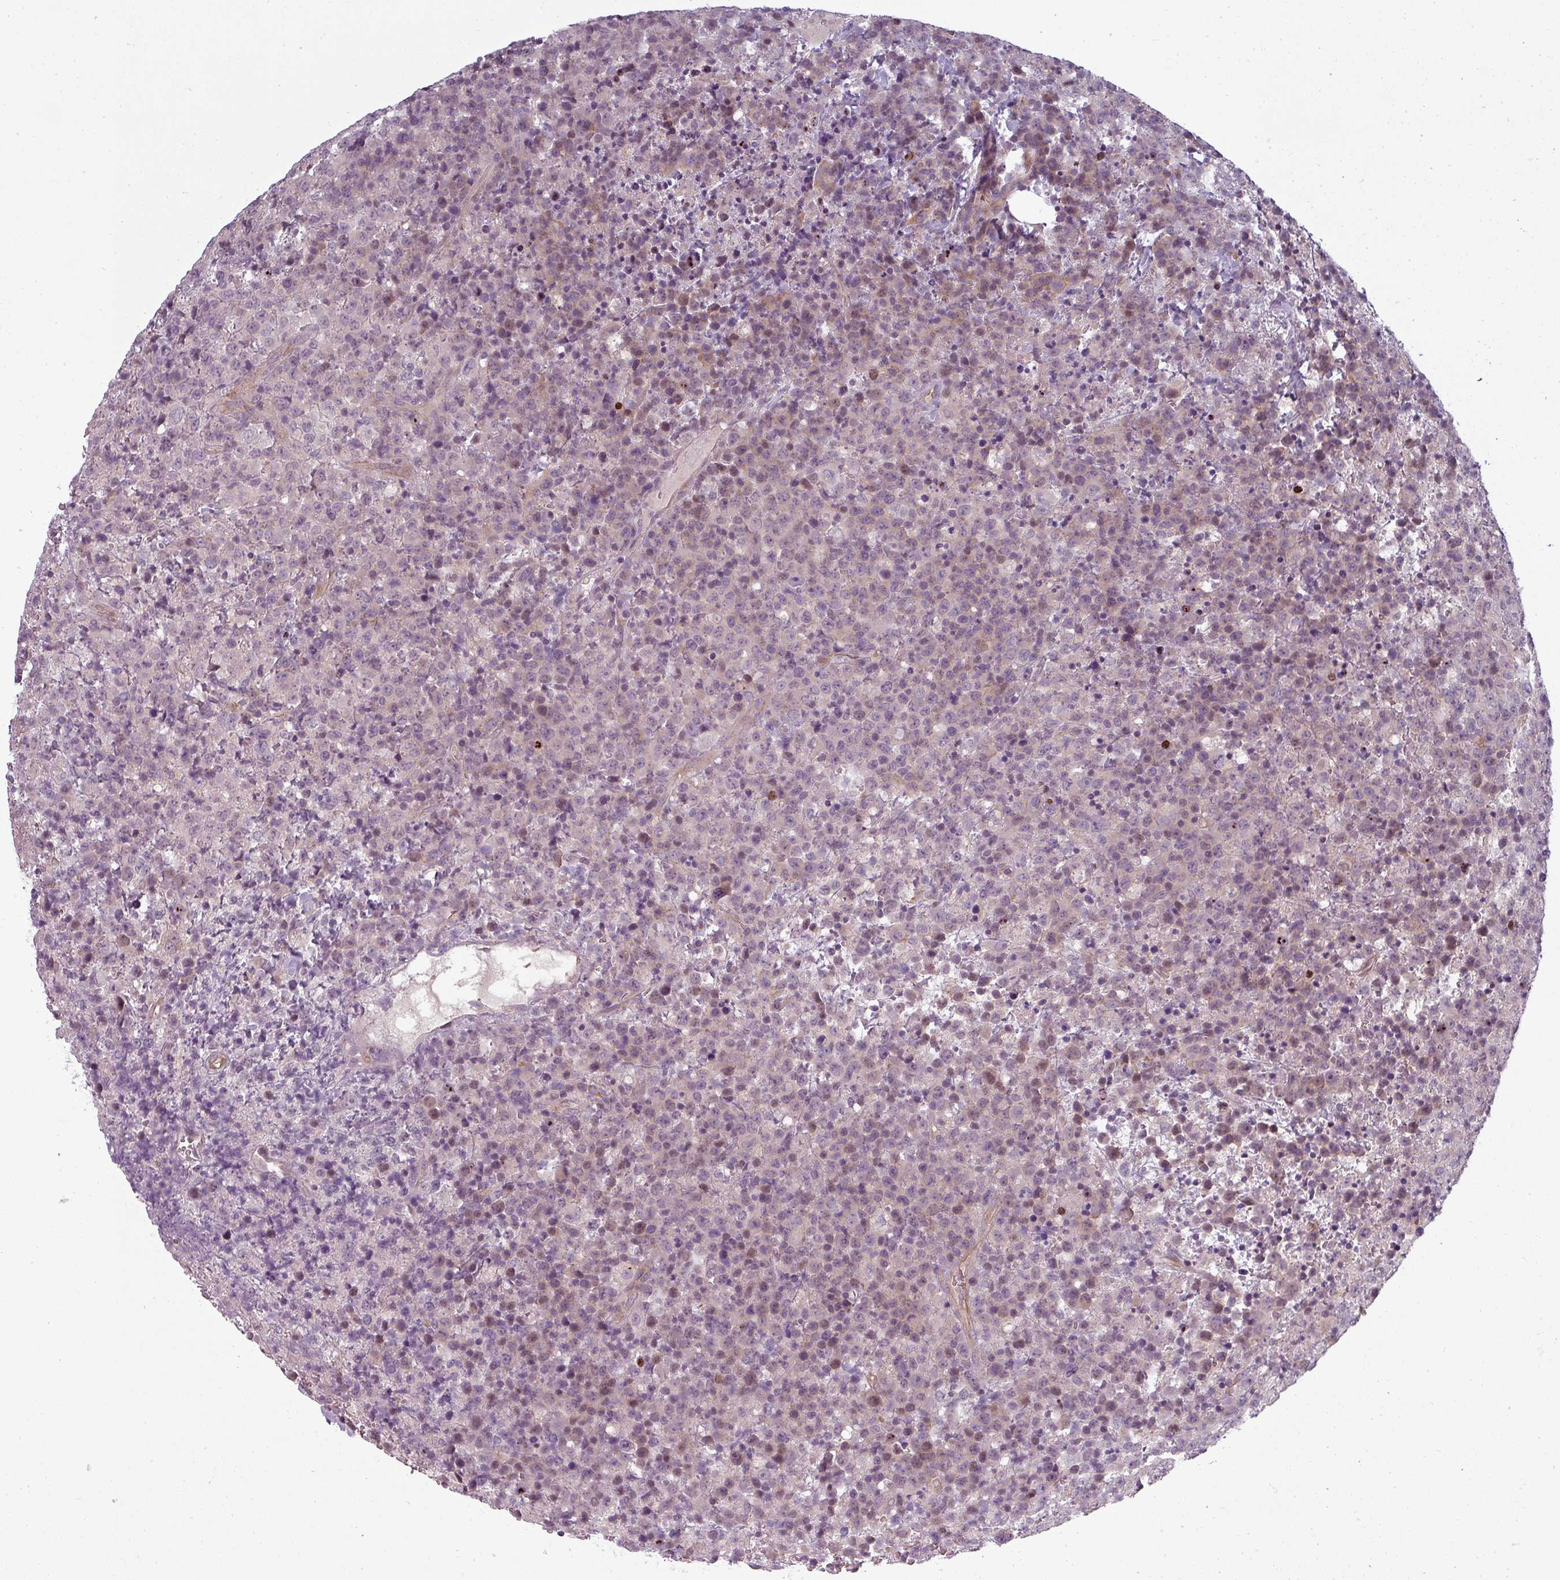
{"staining": {"intensity": "negative", "quantity": "none", "location": "none"}, "tissue": "lymphoma", "cell_type": "Tumor cells", "image_type": "cancer", "snomed": [{"axis": "morphology", "description": "Malignant lymphoma, non-Hodgkin's type, High grade"}, {"axis": "topography", "description": "Lymph node"}], "caption": "Tumor cells show no significant protein staining in high-grade malignant lymphoma, non-Hodgkin's type.", "gene": "SLC16A9", "patient": {"sex": "male", "age": 16}}